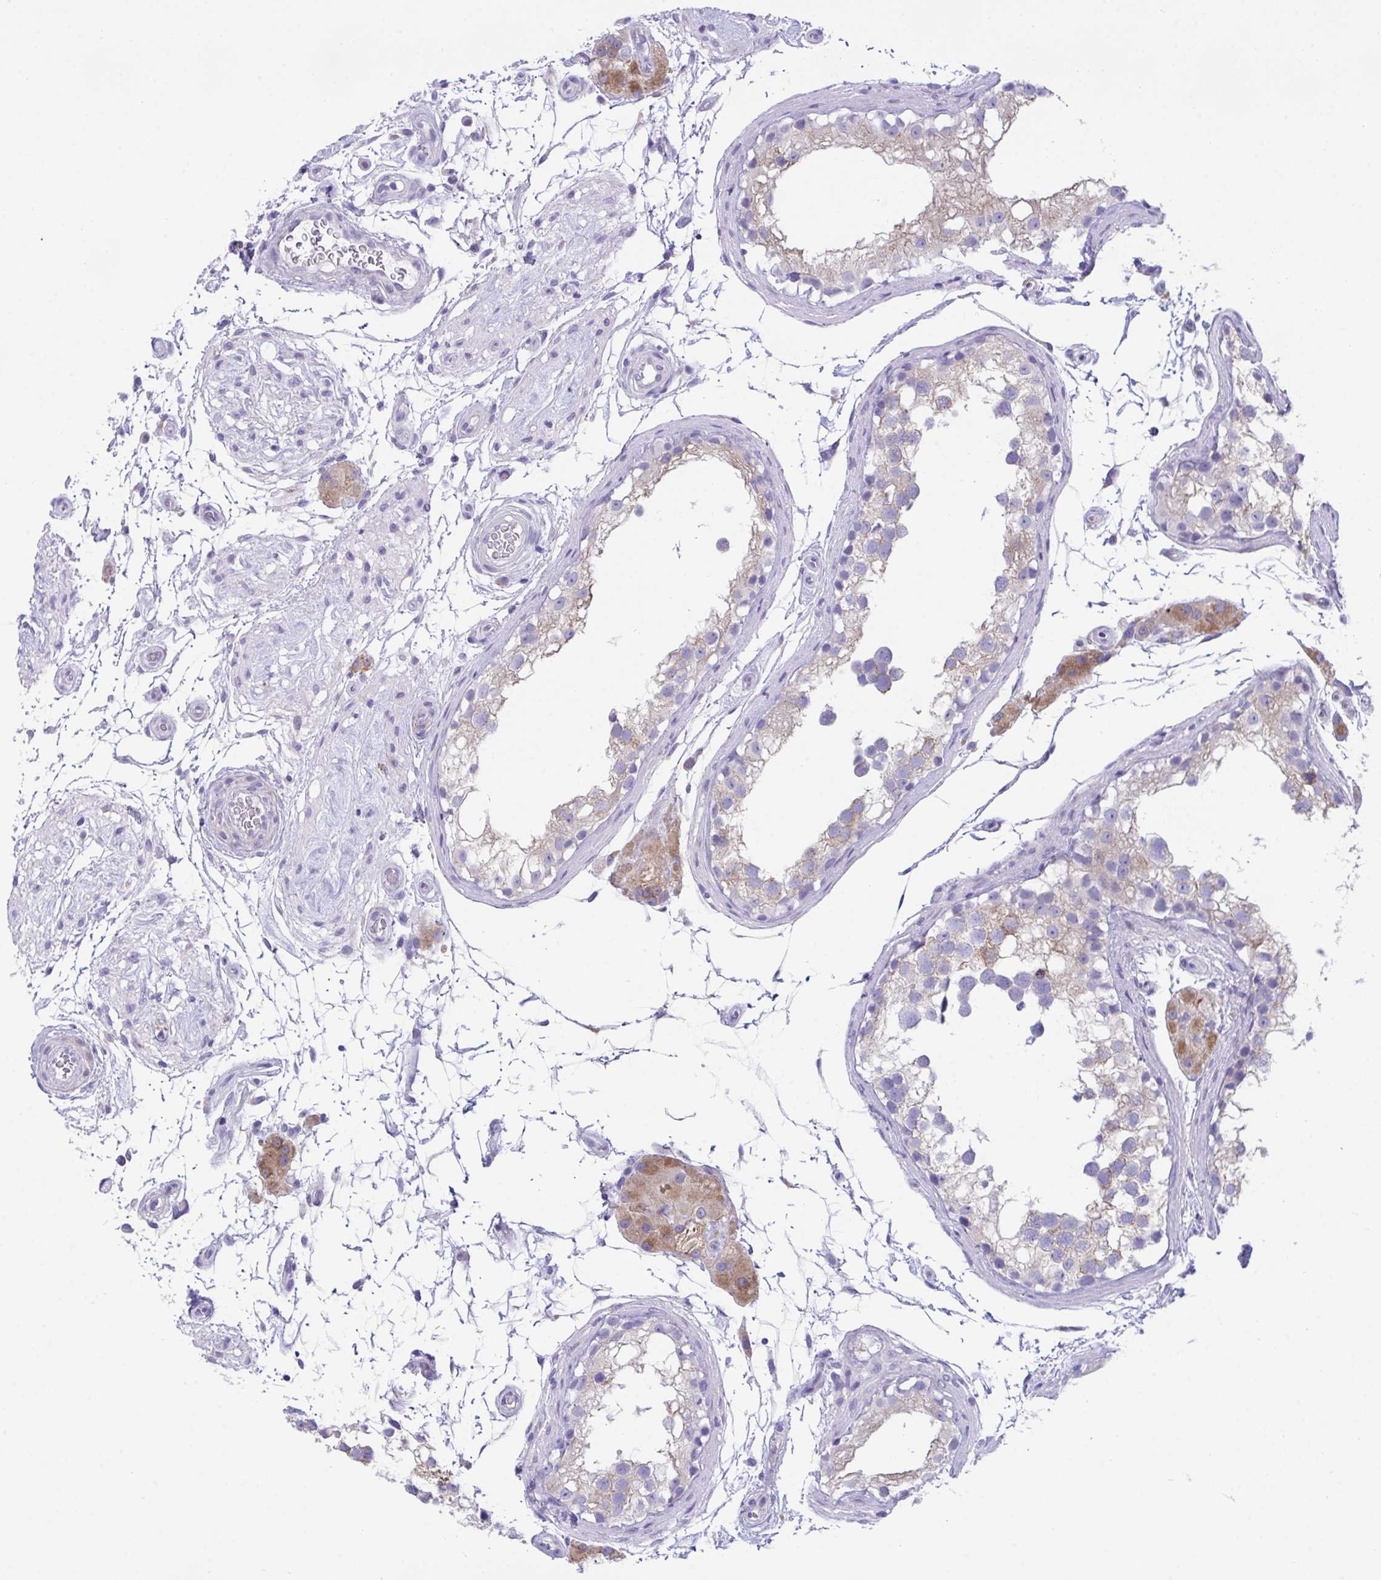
{"staining": {"intensity": "weak", "quantity": "25%-75%", "location": "cytoplasmic/membranous"}, "tissue": "testis", "cell_type": "Cells in seminiferous ducts", "image_type": "normal", "snomed": [{"axis": "morphology", "description": "Normal tissue, NOS"}, {"axis": "morphology", "description": "Seminoma, NOS"}, {"axis": "topography", "description": "Testis"}], "caption": "A histopathology image showing weak cytoplasmic/membranous staining in approximately 25%-75% of cells in seminiferous ducts in benign testis, as visualized by brown immunohistochemical staining.", "gene": "TMEM106B", "patient": {"sex": "male", "age": 65}}